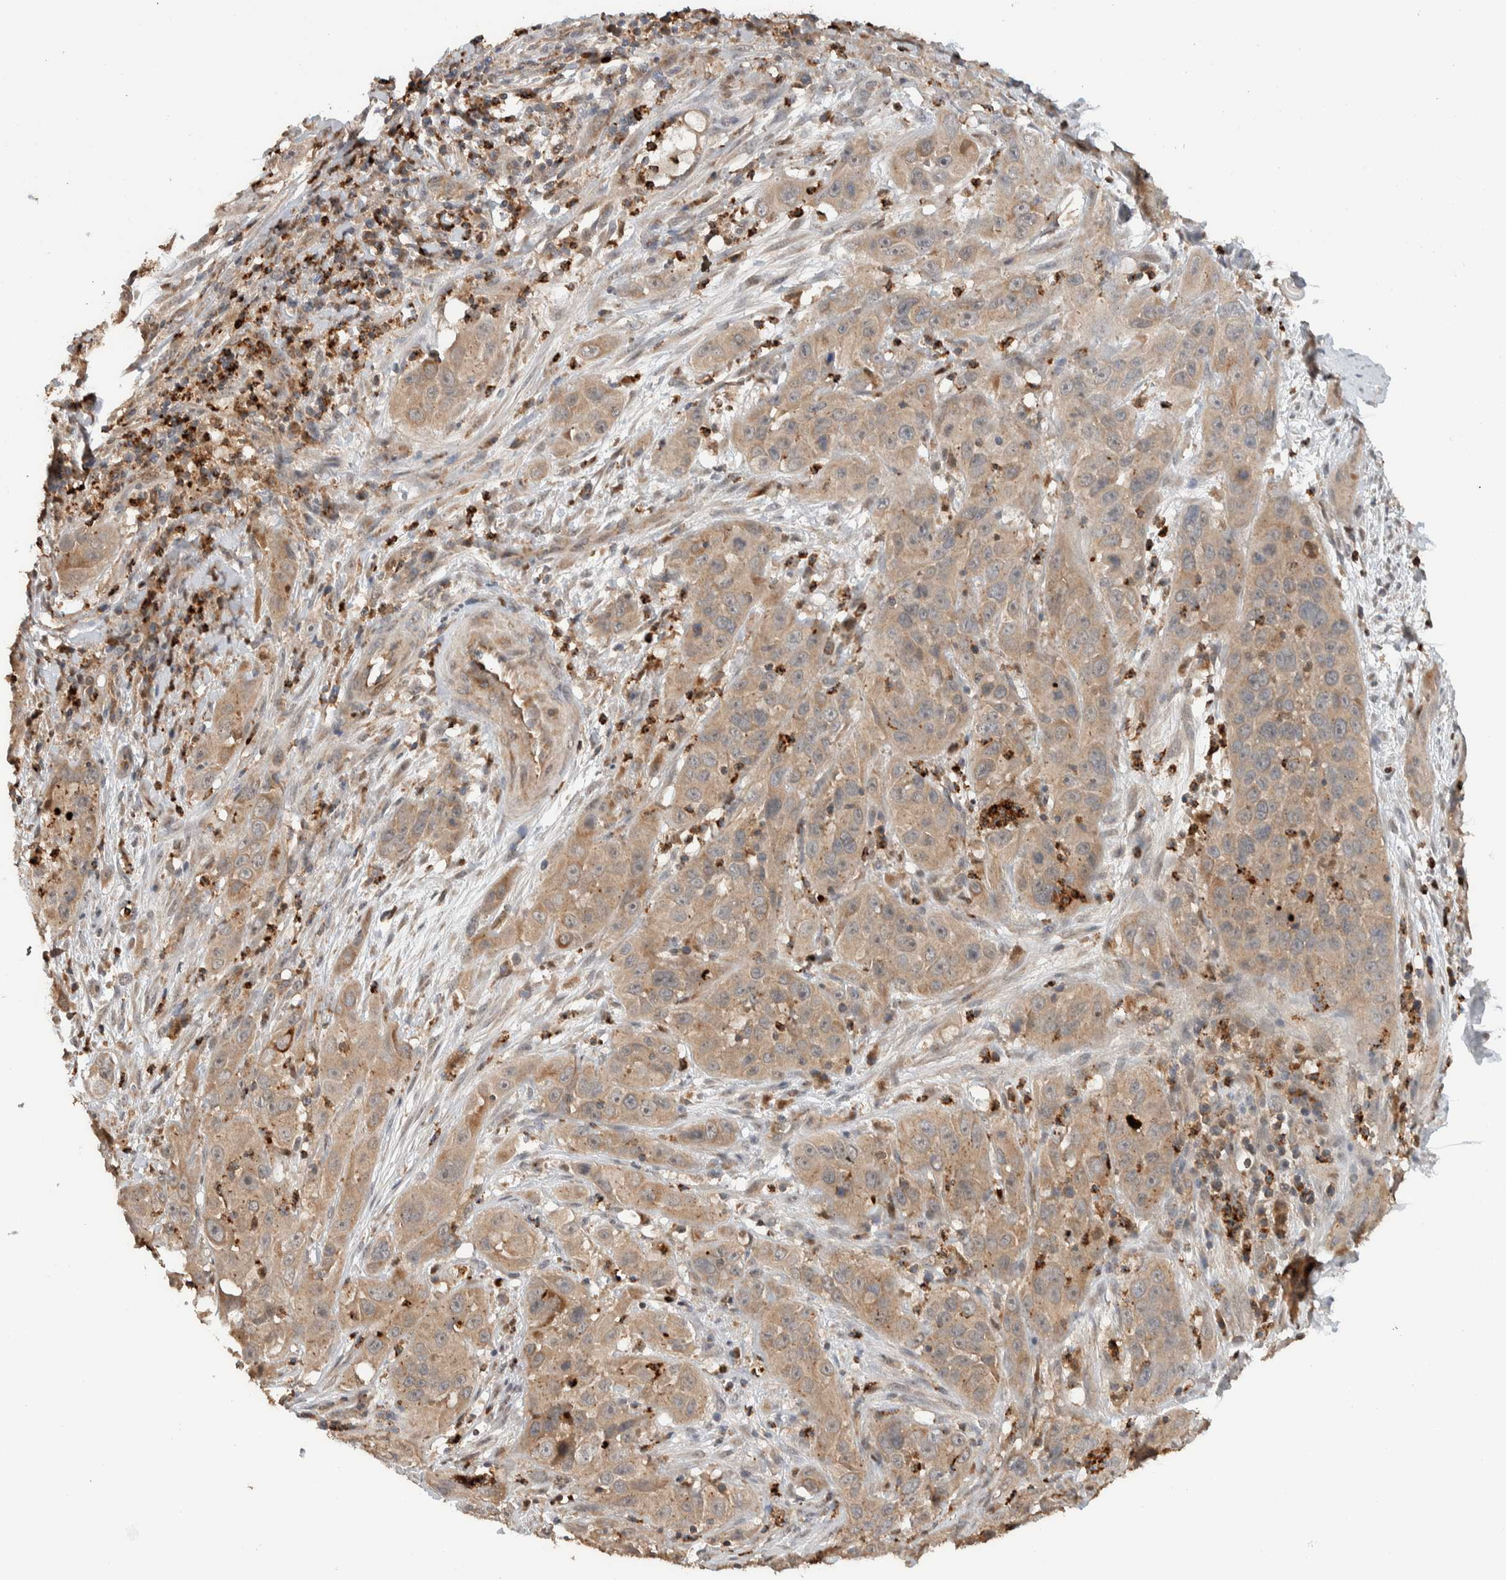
{"staining": {"intensity": "weak", "quantity": ">75%", "location": "cytoplasmic/membranous"}, "tissue": "cervical cancer", "cell_type": "Tumor cells", "image_type": "cancer", "snomed": [{"axis": "morphology", "description": "Squamous cell carcinoma, NOS"}, {"axis": "topography", "description": "Cervix"}], "caption": "Immunohistochemistry photomicrograph of human cervical cancer (squamous cell carcinoma) stained for a protein (brown), which exhibits low levels of weak cytoplasmic/membranous positivity in about >75% of tumor cells.", "gene": "VPS53", "patient": {"sex": "female", "age": 32}}